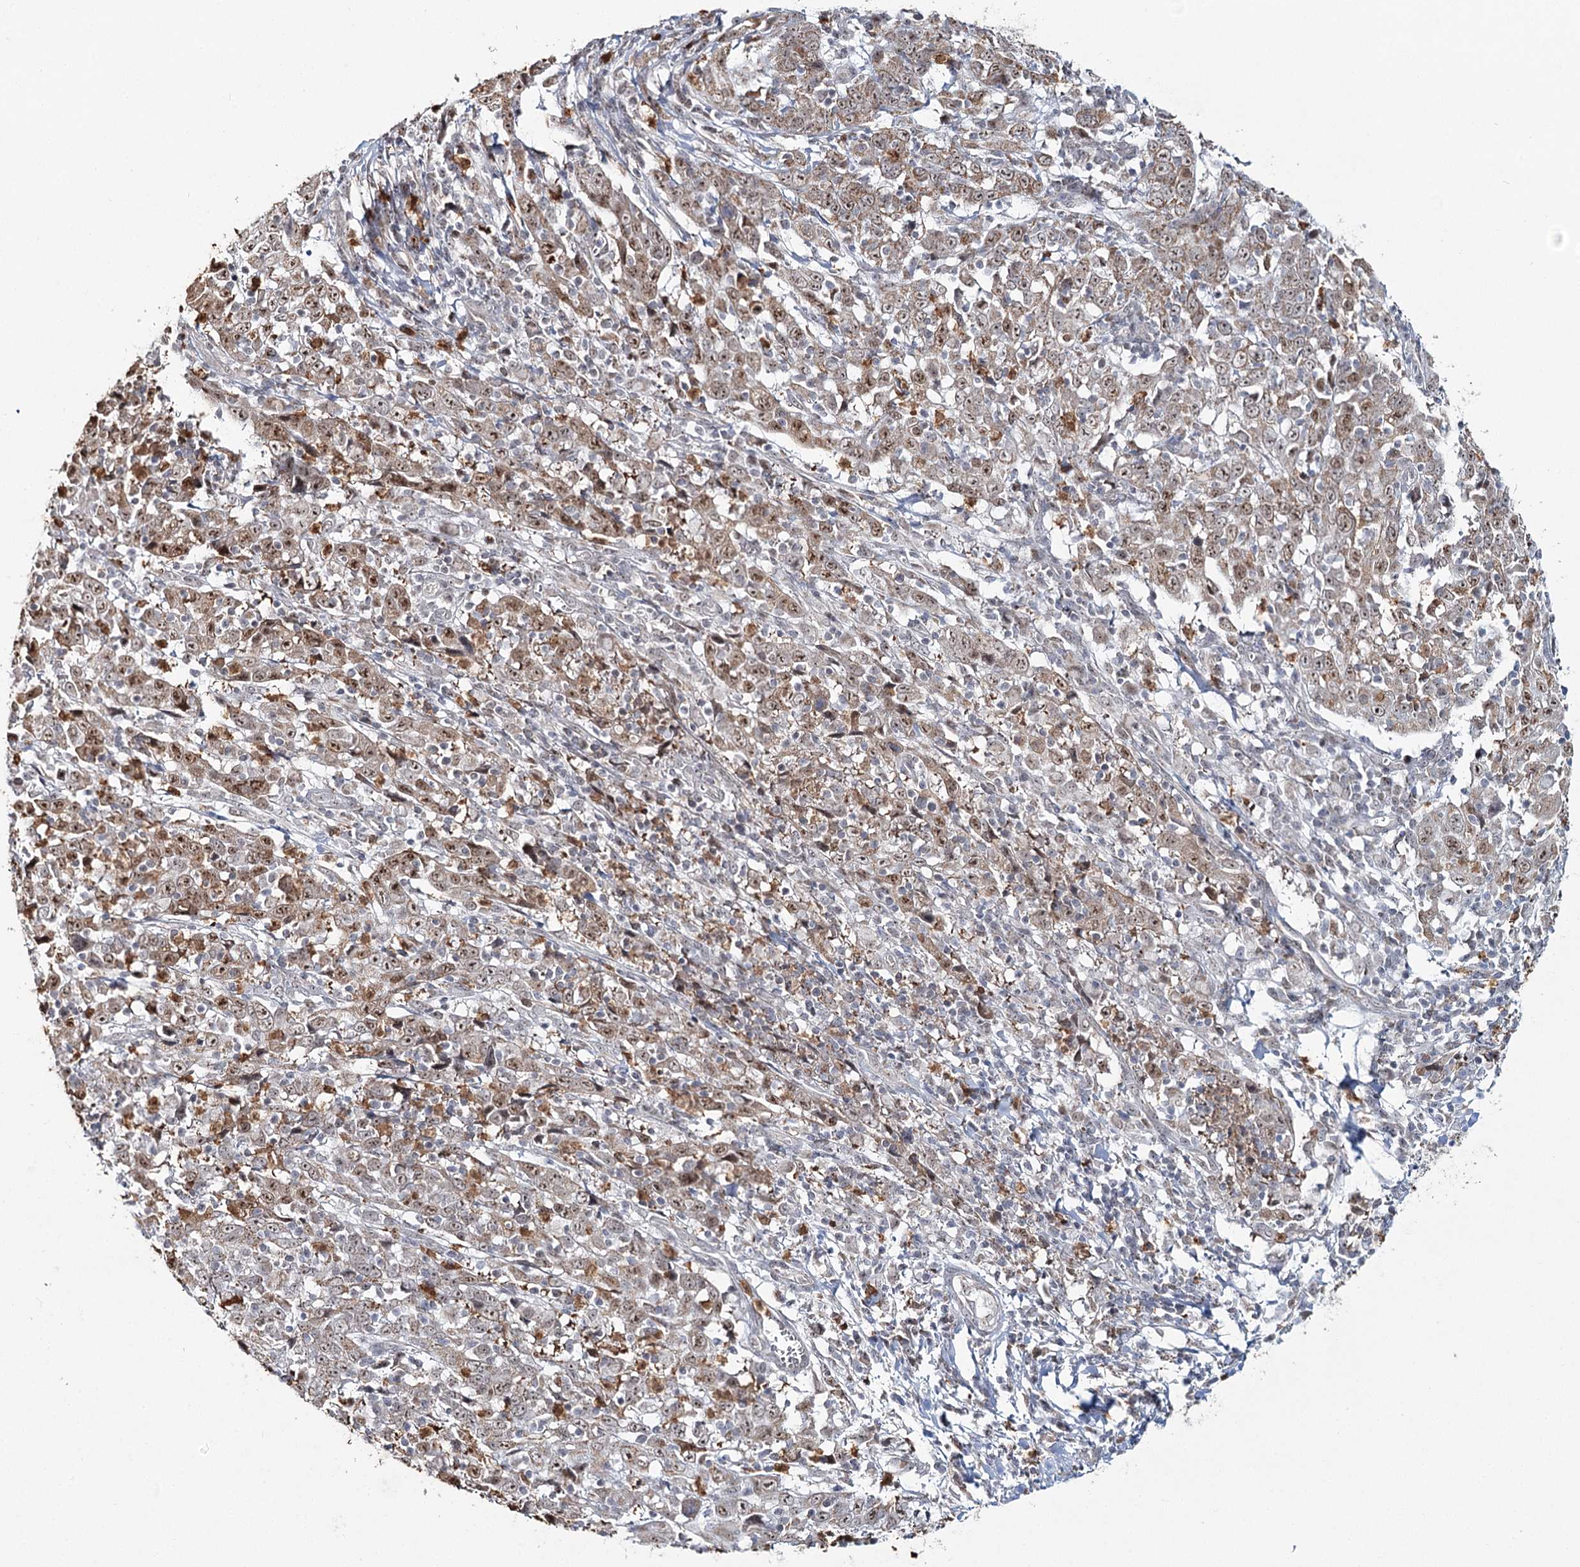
{"staining": {"intensity": "moderate", "quantity": ">75%", "location": "cytoplasmic/membranous,nuclear"}, "tissue": "cervical cancer", "cell_type": "Tumor cells", "image_type": "cancer", "snomed": [{"axis": "morphology", "description": "Squamous cell carcinoma, NOS"}, {"axis": "topography", "description": "Cervix"}], "caption": "Brown immunohistochemical staining in human squamous cell carcinoma (cervical) exhibits moderate cytoplasmic/membranous and nuclear expression in approximately >75% of tumor cells.", "gene": "ATAD1", "patient": {"sex": "female", "age": 46}}